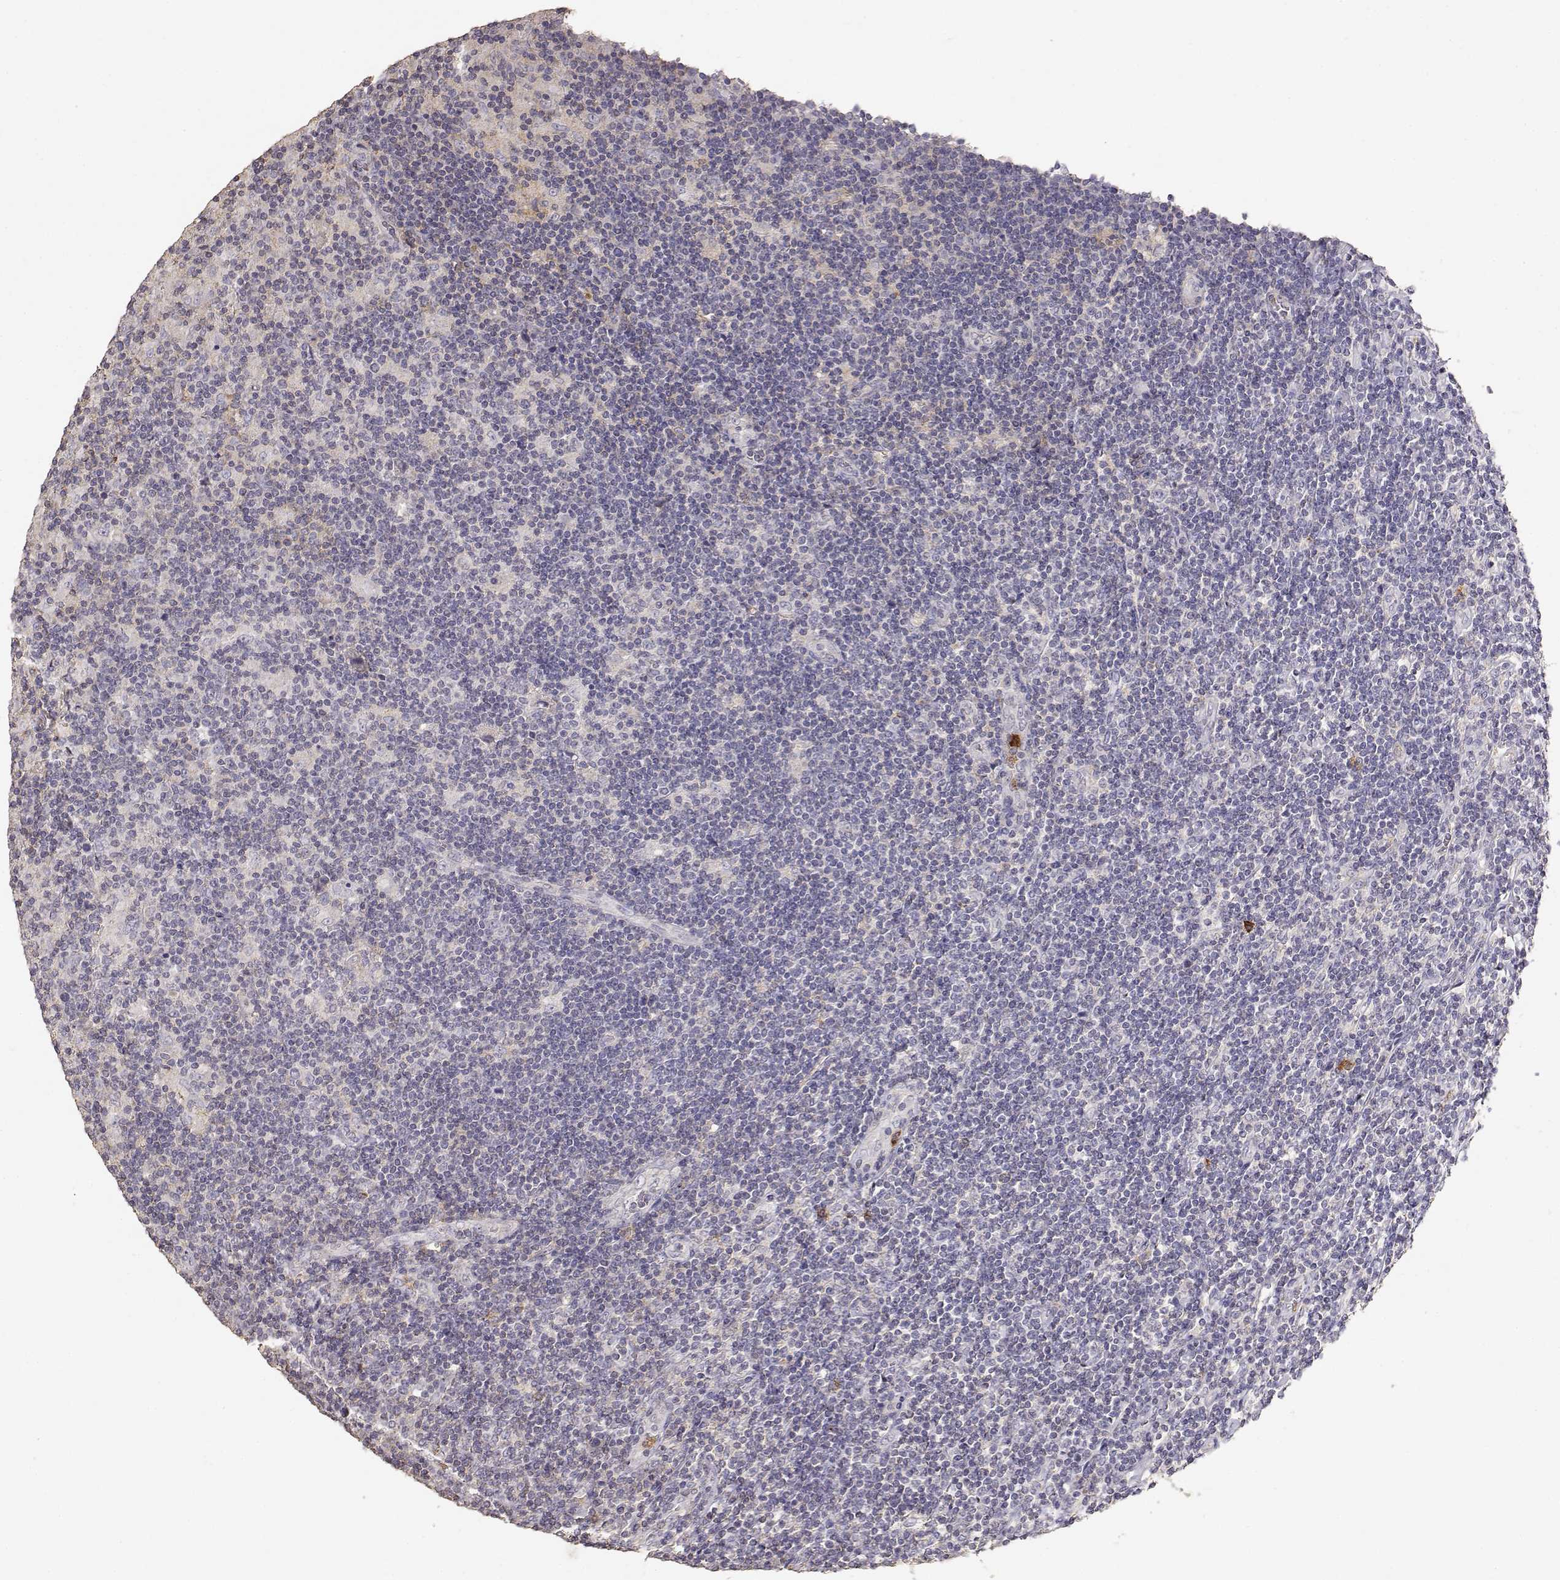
{"staining": {"intensity": "negative", "quantity": "none", "location": "none"}, "tissue": "lymphoma", "cell_type": "Tumor cells", "image_type": "cancer", "snomed": [{"axis": "morphology", "description": "Hodgkin's disease, NOS"}, {"axis": "topography", "description": "Lymph node"}], "caption": "Tumor cells show no significant protein staining in Hodgkin's disease. (Immunohistochemistry (ihc), brightfield microscopy, high magnification).", "gene": "TNFRSF10C", "patient": {"sex": "male", "age": 40}}